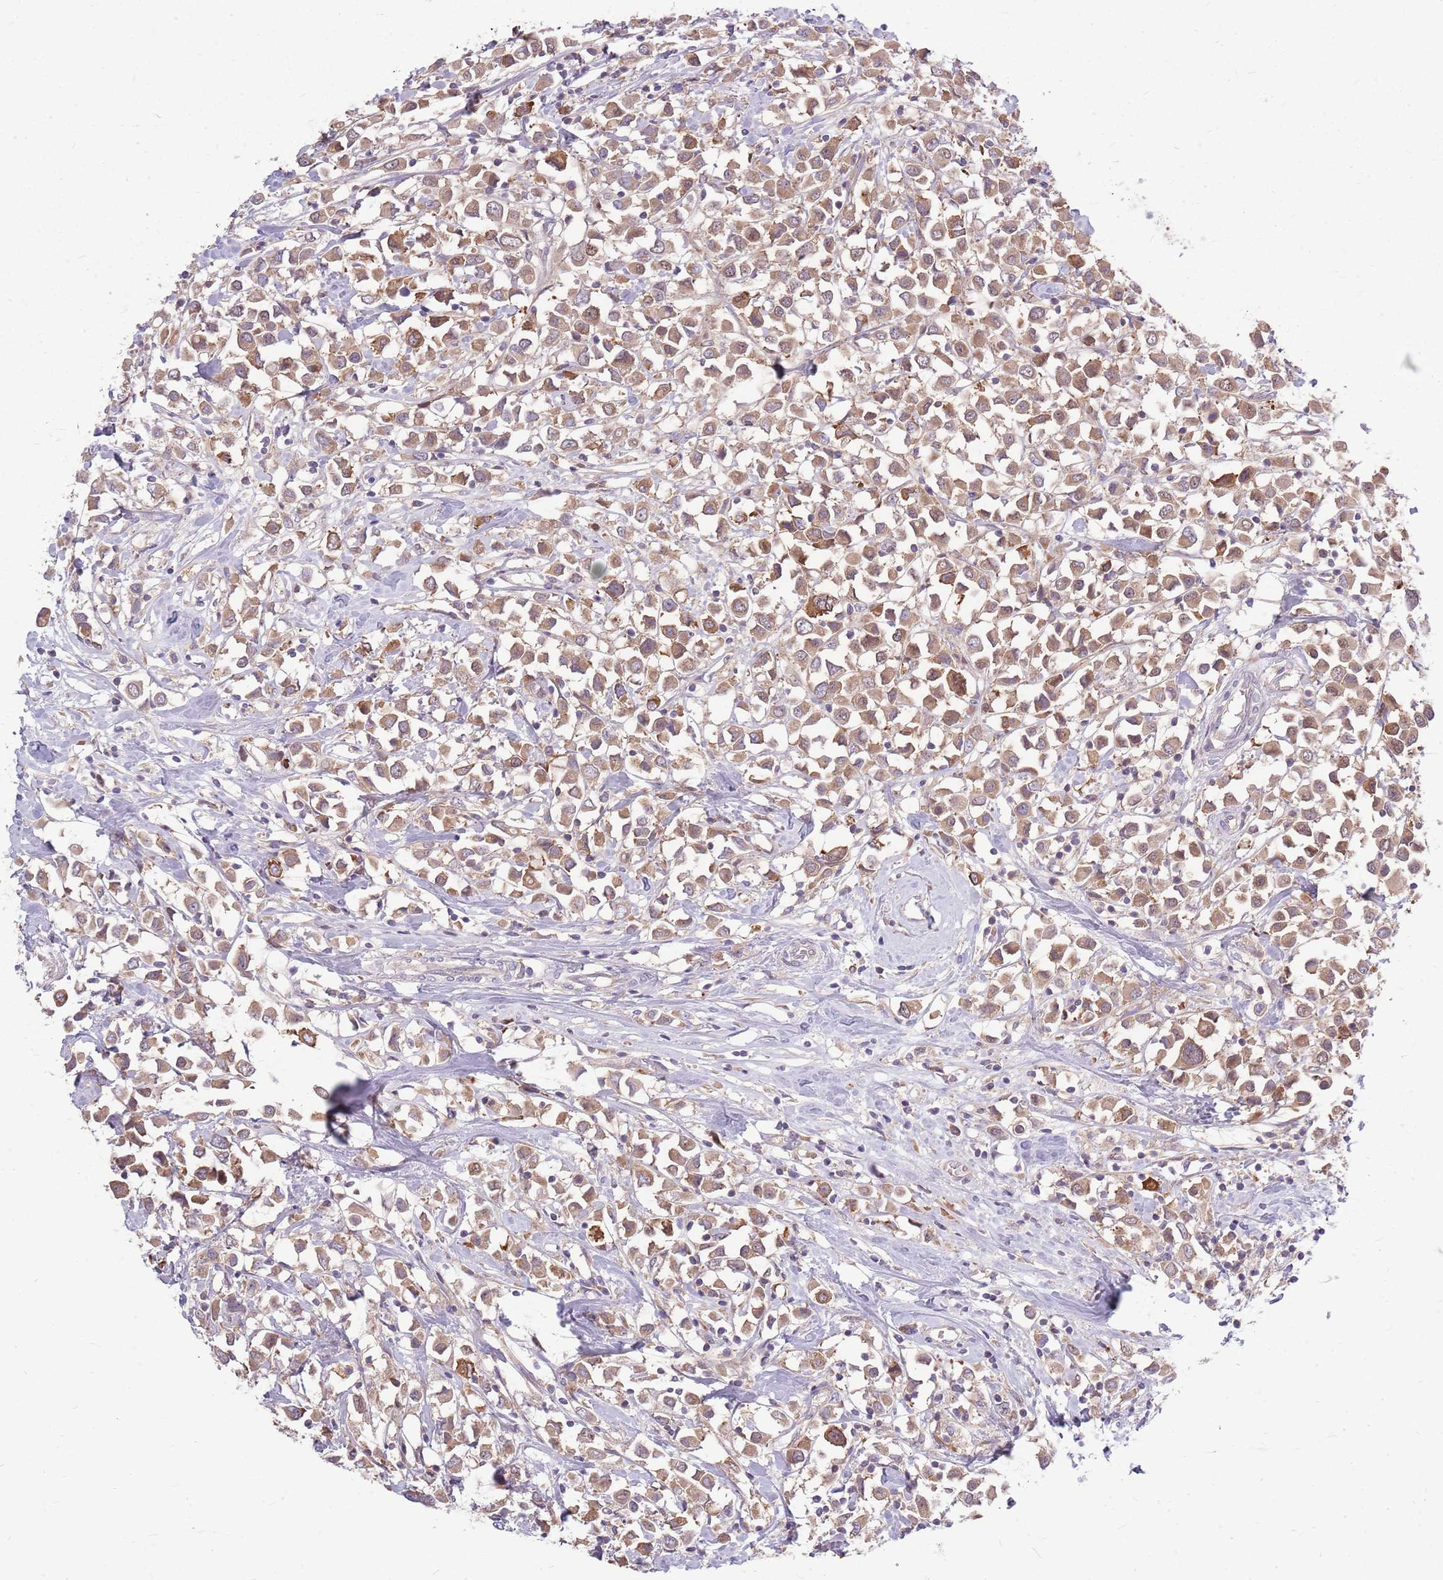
{"staining": {"intensity": "moderate", "quantity": ">75%", "location": "cytoplasmic/membranous"}, "tissue": "breast cancer", "cell_type": "Tumor cells", "image_type": "cancer", "snomed": [{"axis": "morphology", "description": "Duct carcinoma"}, {"axis": "topography", "description": "Breast"}], "caption": "Moderate cytoplasmic/membranous expression is identified in about >75% of tumor cells in breast cancer.", "gene": "PPP1R27", "patient": {"sex": "female", "age": 61}}